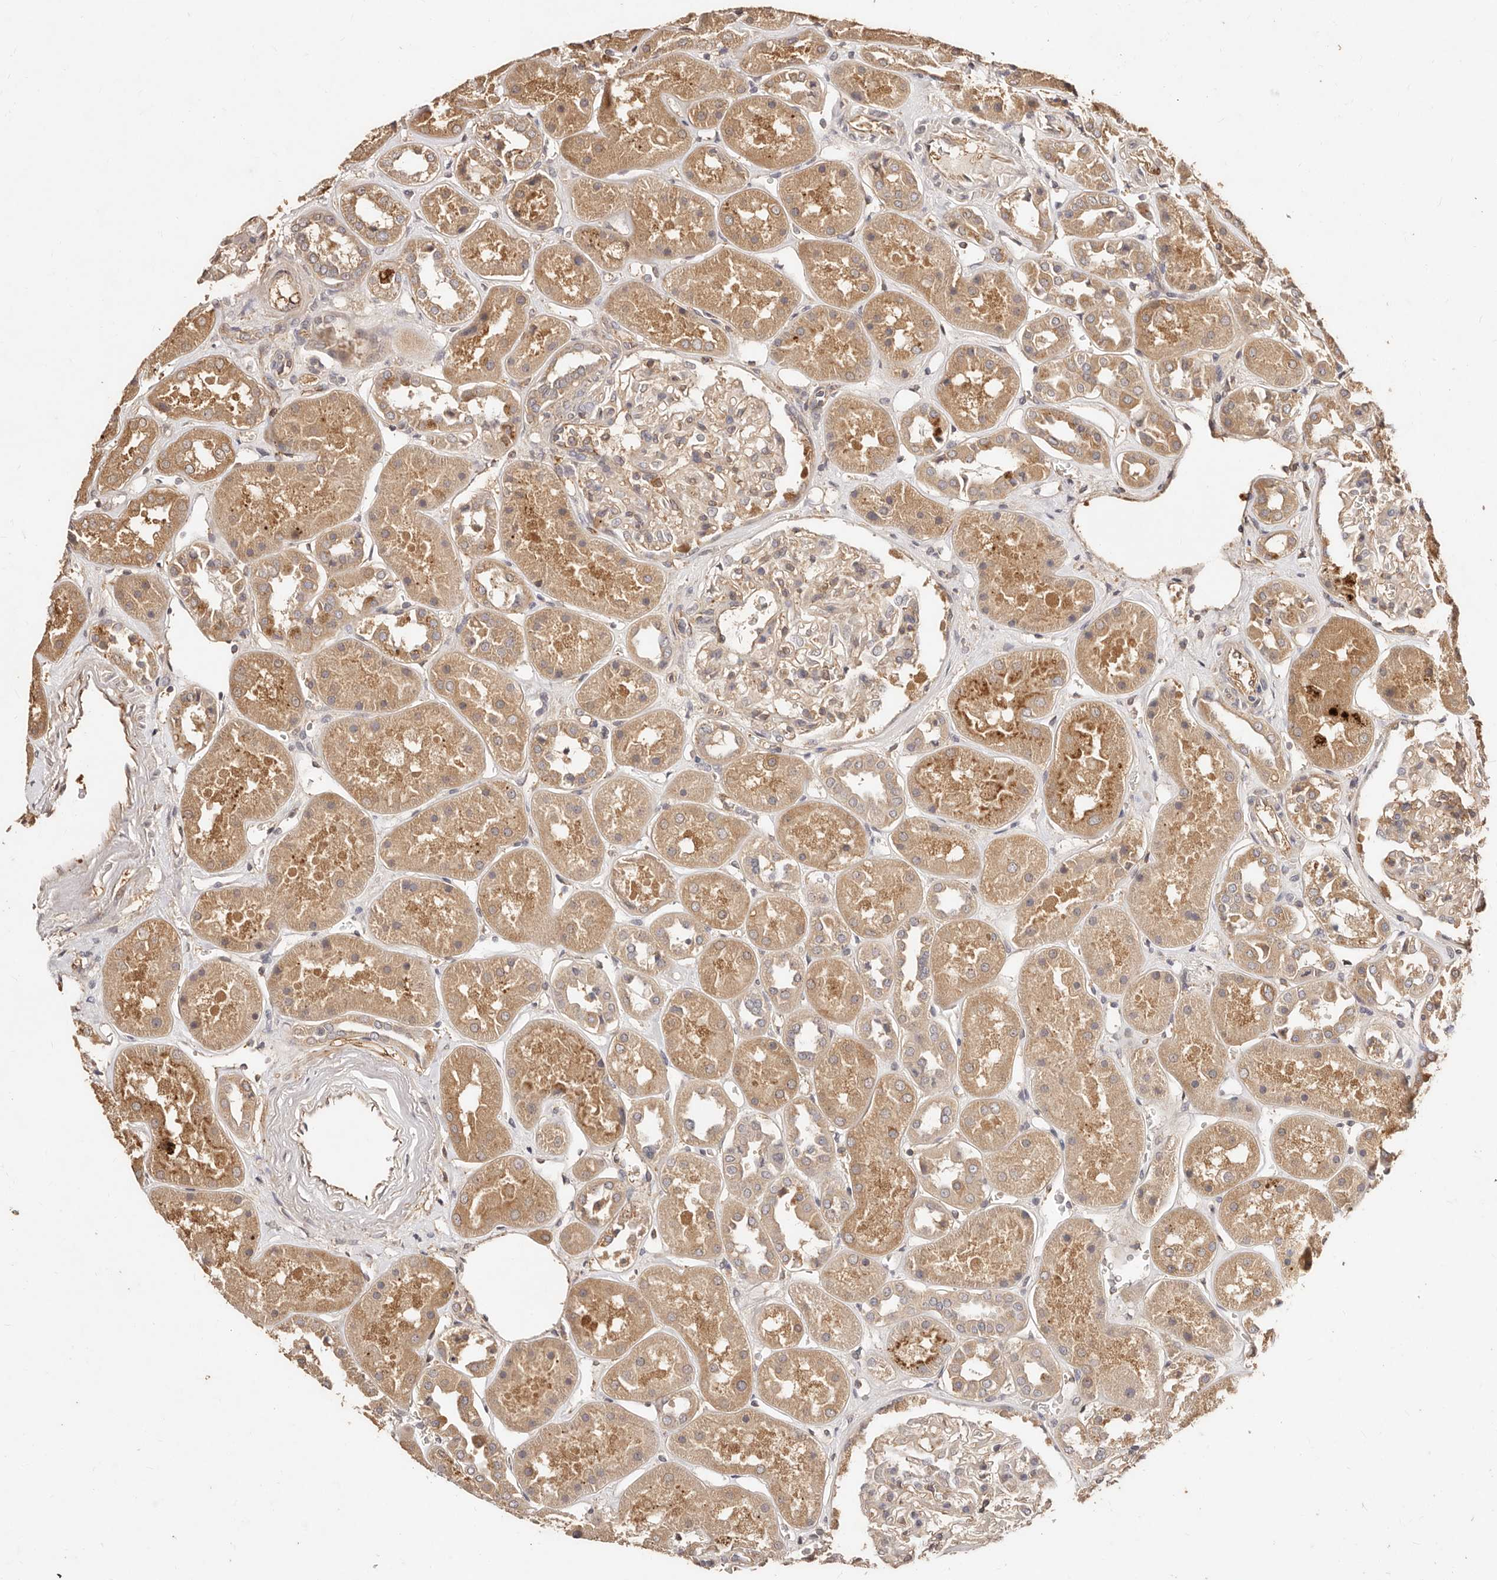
{"staining": {"intensity": "weak", "quantity": "25%-75%", "location": "cytoplasmic/membranous"}, "tissue": "kidney", "cell_type": "Cells in glomeruli", "image_type": "normal", "snomed": [{"axis": "morphology", "description": "Normal tissue, NOS"}, {"axis": "topography", "description": "Kidney"}], "caption": "IHC of unremarkable kidney demonstrates low levels of weak cytoplasmic/membranous positivity in about 25%-75% of cells in glomeruli.", "gene": "CCL14", "patient": {"sex": "male", "age": 70}}